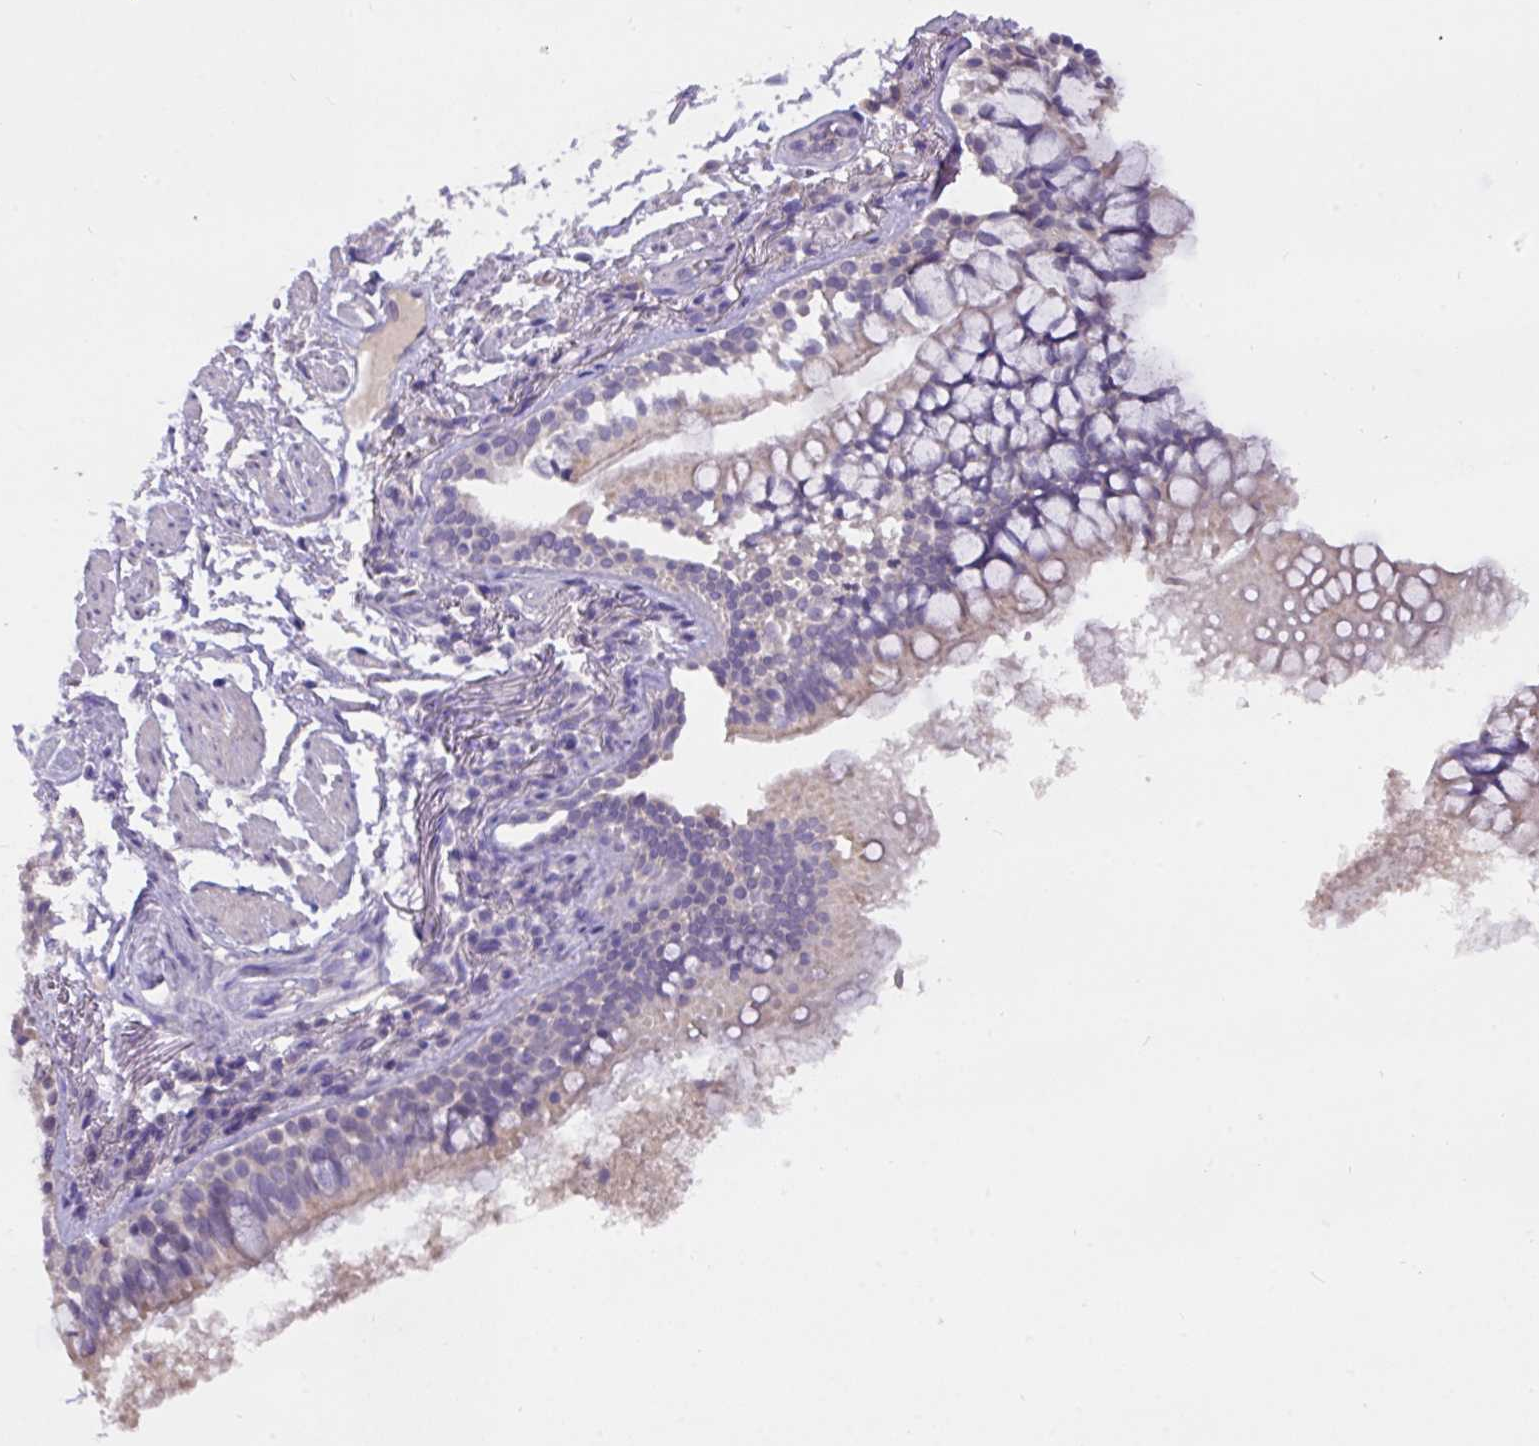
{"staining": {"intensity": "weak", "quantity": "25%-75%", "location": "cytoplasmic/membranous"}, "tissue": "bronchus", "cell_type": "Respiratory epithelial cells", "image_type": "normal", "snomed": [{"axis": "morphology", "description": "Normal tissue, NOS"}, {"axis": "topography", "description": "Bronchus"}], "caption": "Immunohistochemical staining of normal human bronchus displays low levels of weak cytoplasmic/membranous expression in approximately 25%-75% of respiratory epithelial cells.", "gene": "PAX8", "patient": {"sex": "male", "age": 70}}